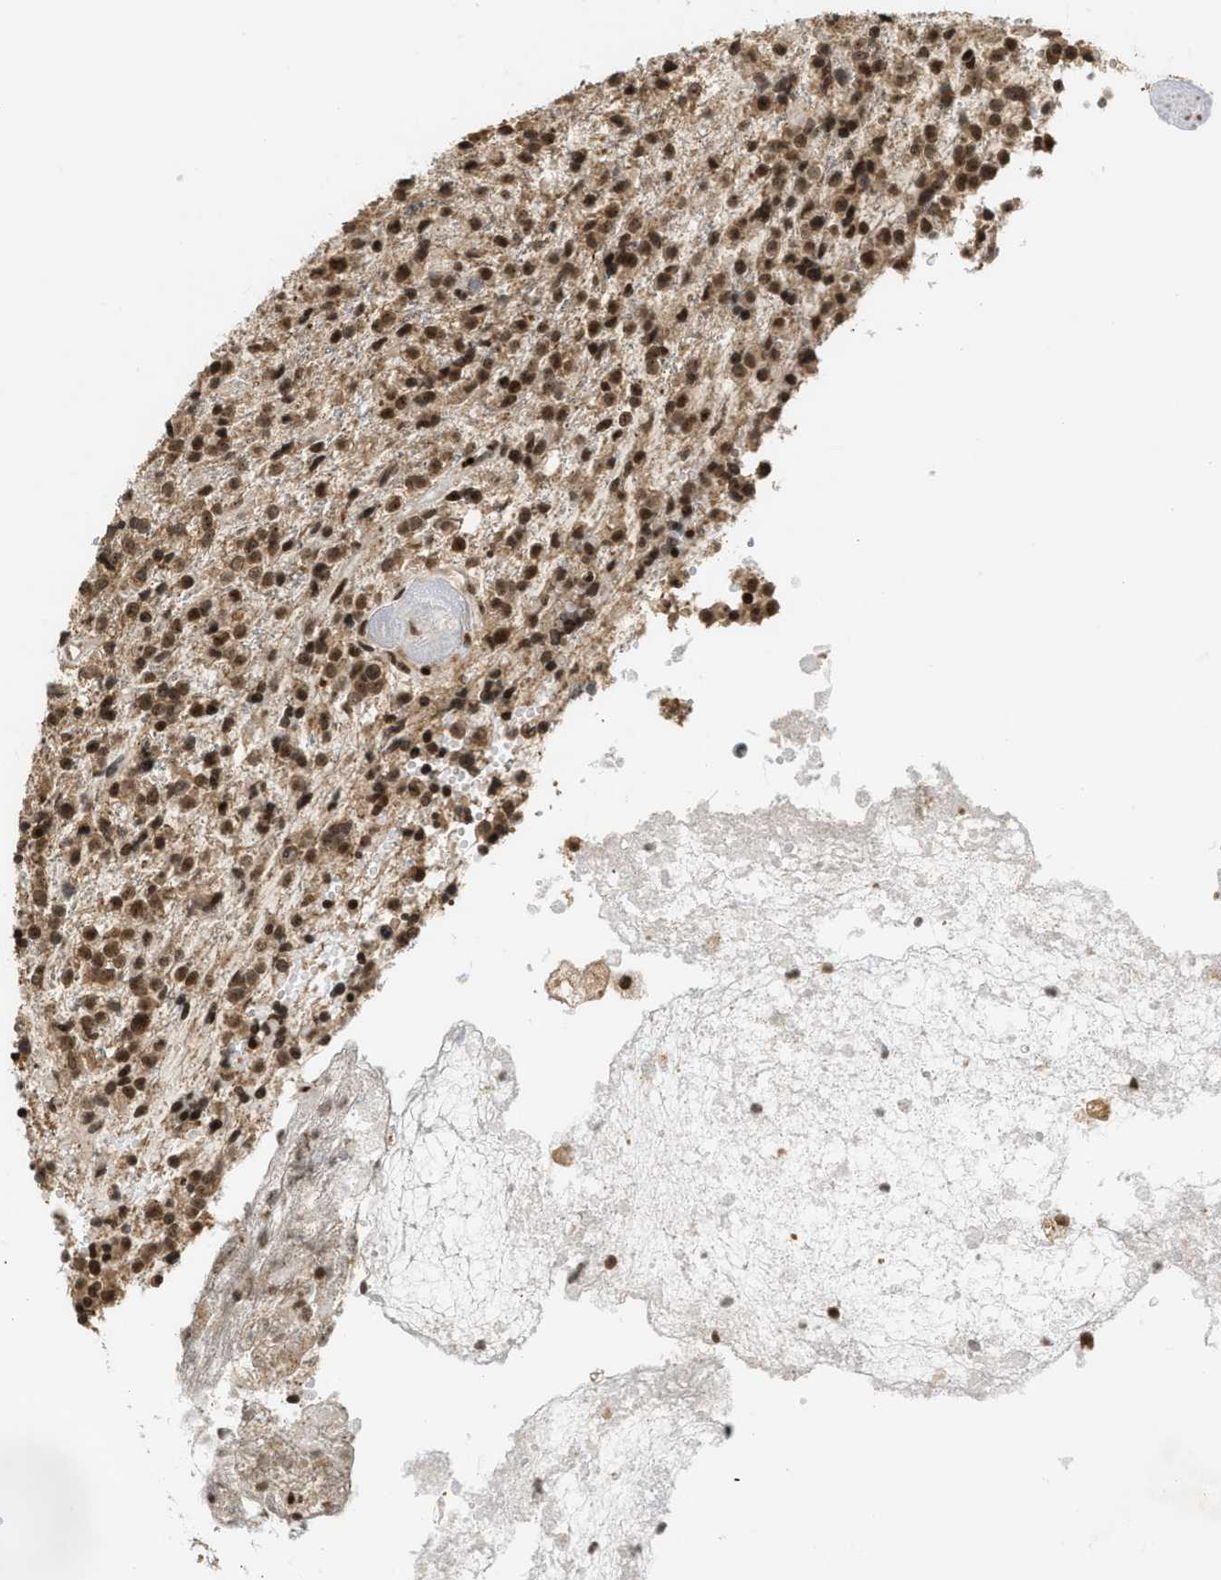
{"staining": {"intensity": "strong", "quantity": "25%-75%", "location": "nuclear"}, "tissue": "glioma", "cell_type": "Tumor cells", "image_type": "cancer", "snomed": [{"axis": "morphology", "description": "Glioma, malignant, High grade"}, {"axis": "topography", "description": "Brain"}], "caption": "IHC micrograph of neoplastic tissue: glioma stained using IHC displays high levels of strong protein expression localized specifically in the nuclear of tumor cells, appearing as a nuclear brown color.", "gene": "ZNF22", "patient": {"sex": "female", "age": 59}}